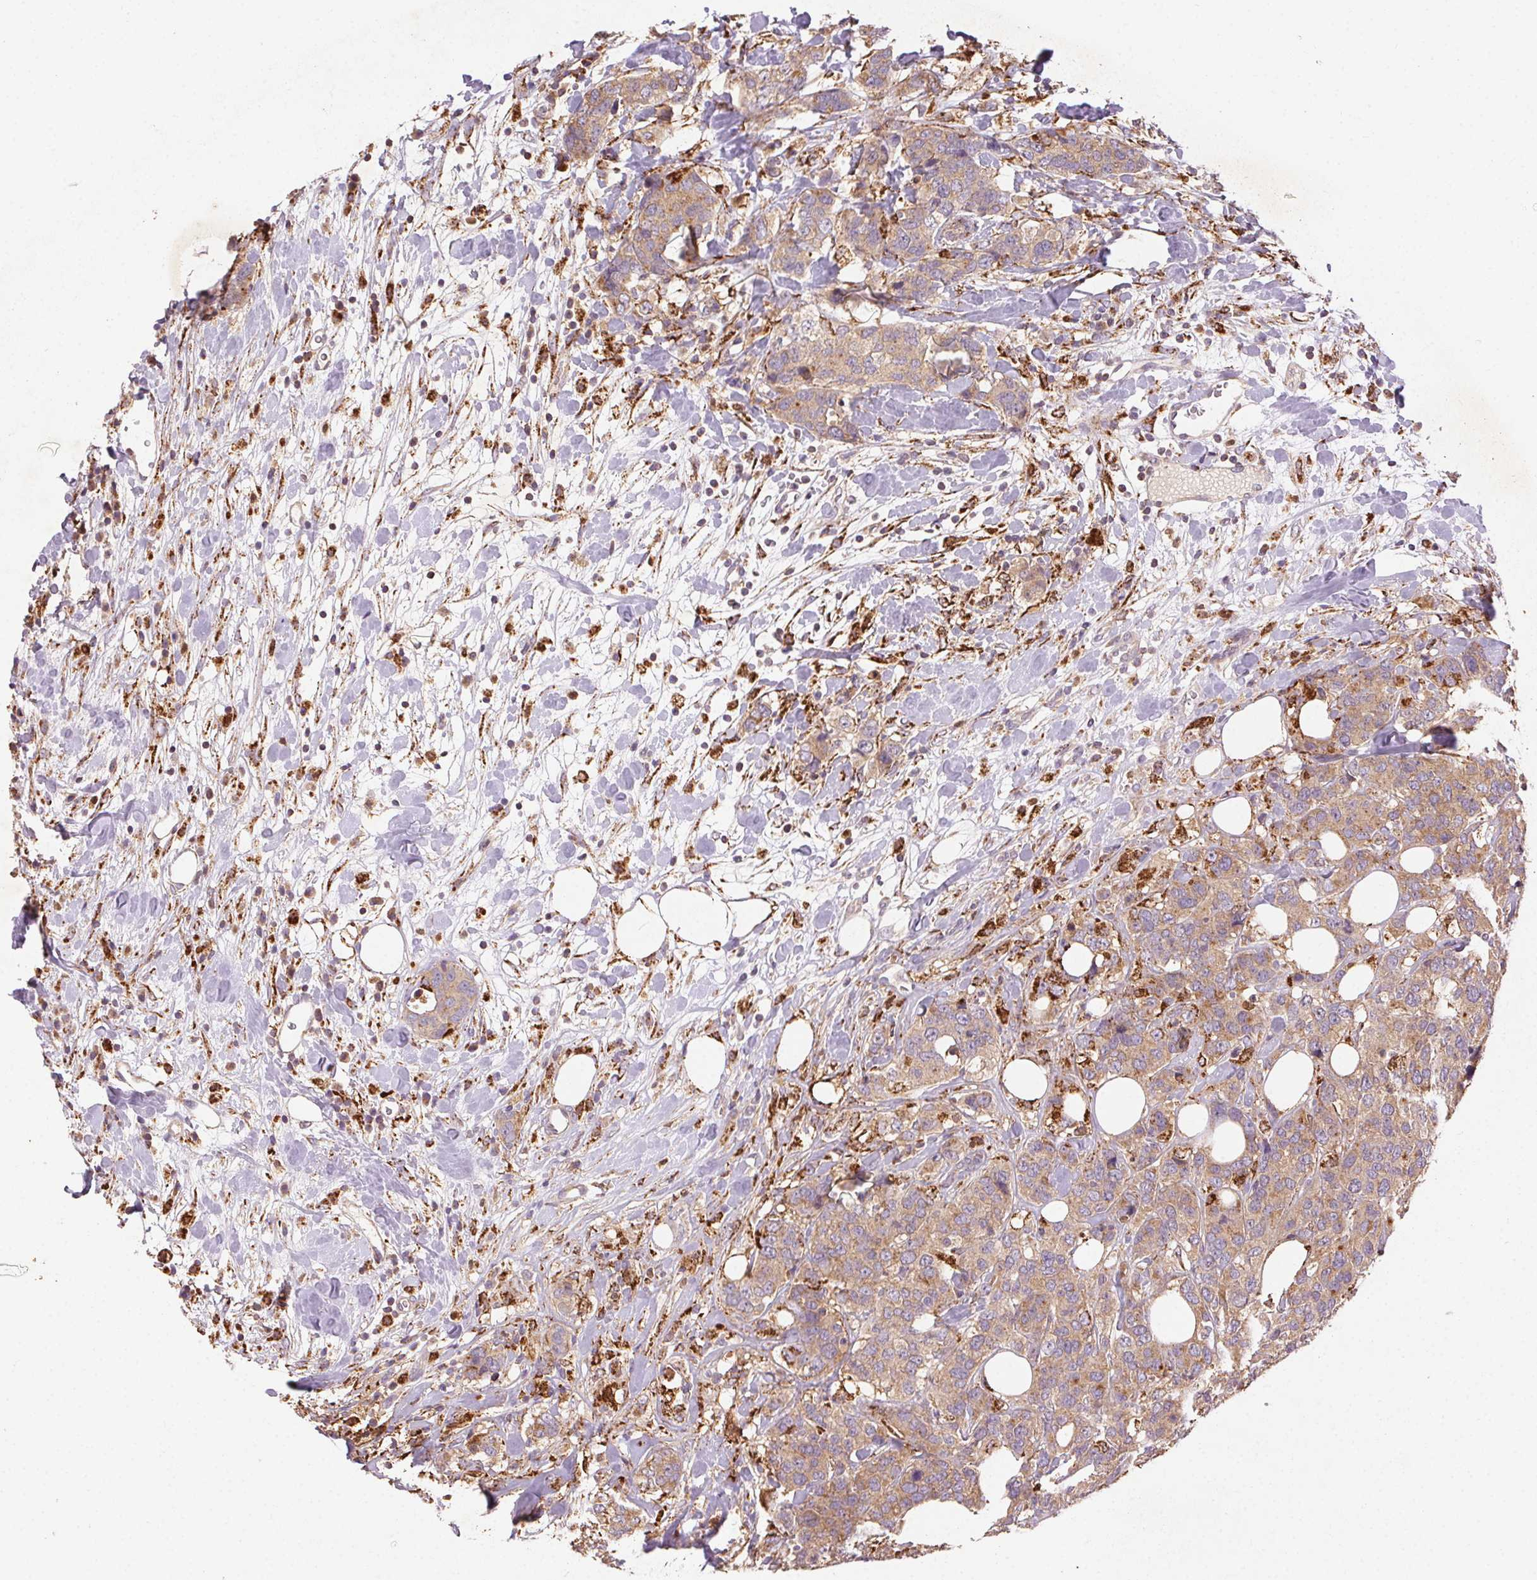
{"staining": {"intensity": "weak", "quantity": ">75%", "location": "cytoplasmic/membranous"}, "tissue": "breast cancer", "cell_type": "Tumor cells", "image_type": "cancer", "snomed": [{"axis": "morphology", "description": "Lobular carcinoma"}, {"axis": "topography", "description": "Breast"}], "caption": "Protein staining of breast lobular carcinoma tissue shows weak cytoplasmic/membranous expression in about >75% of tumor cells.", "gene": "FNBP1L", "patient": {"sex": "female", "age": 59}}